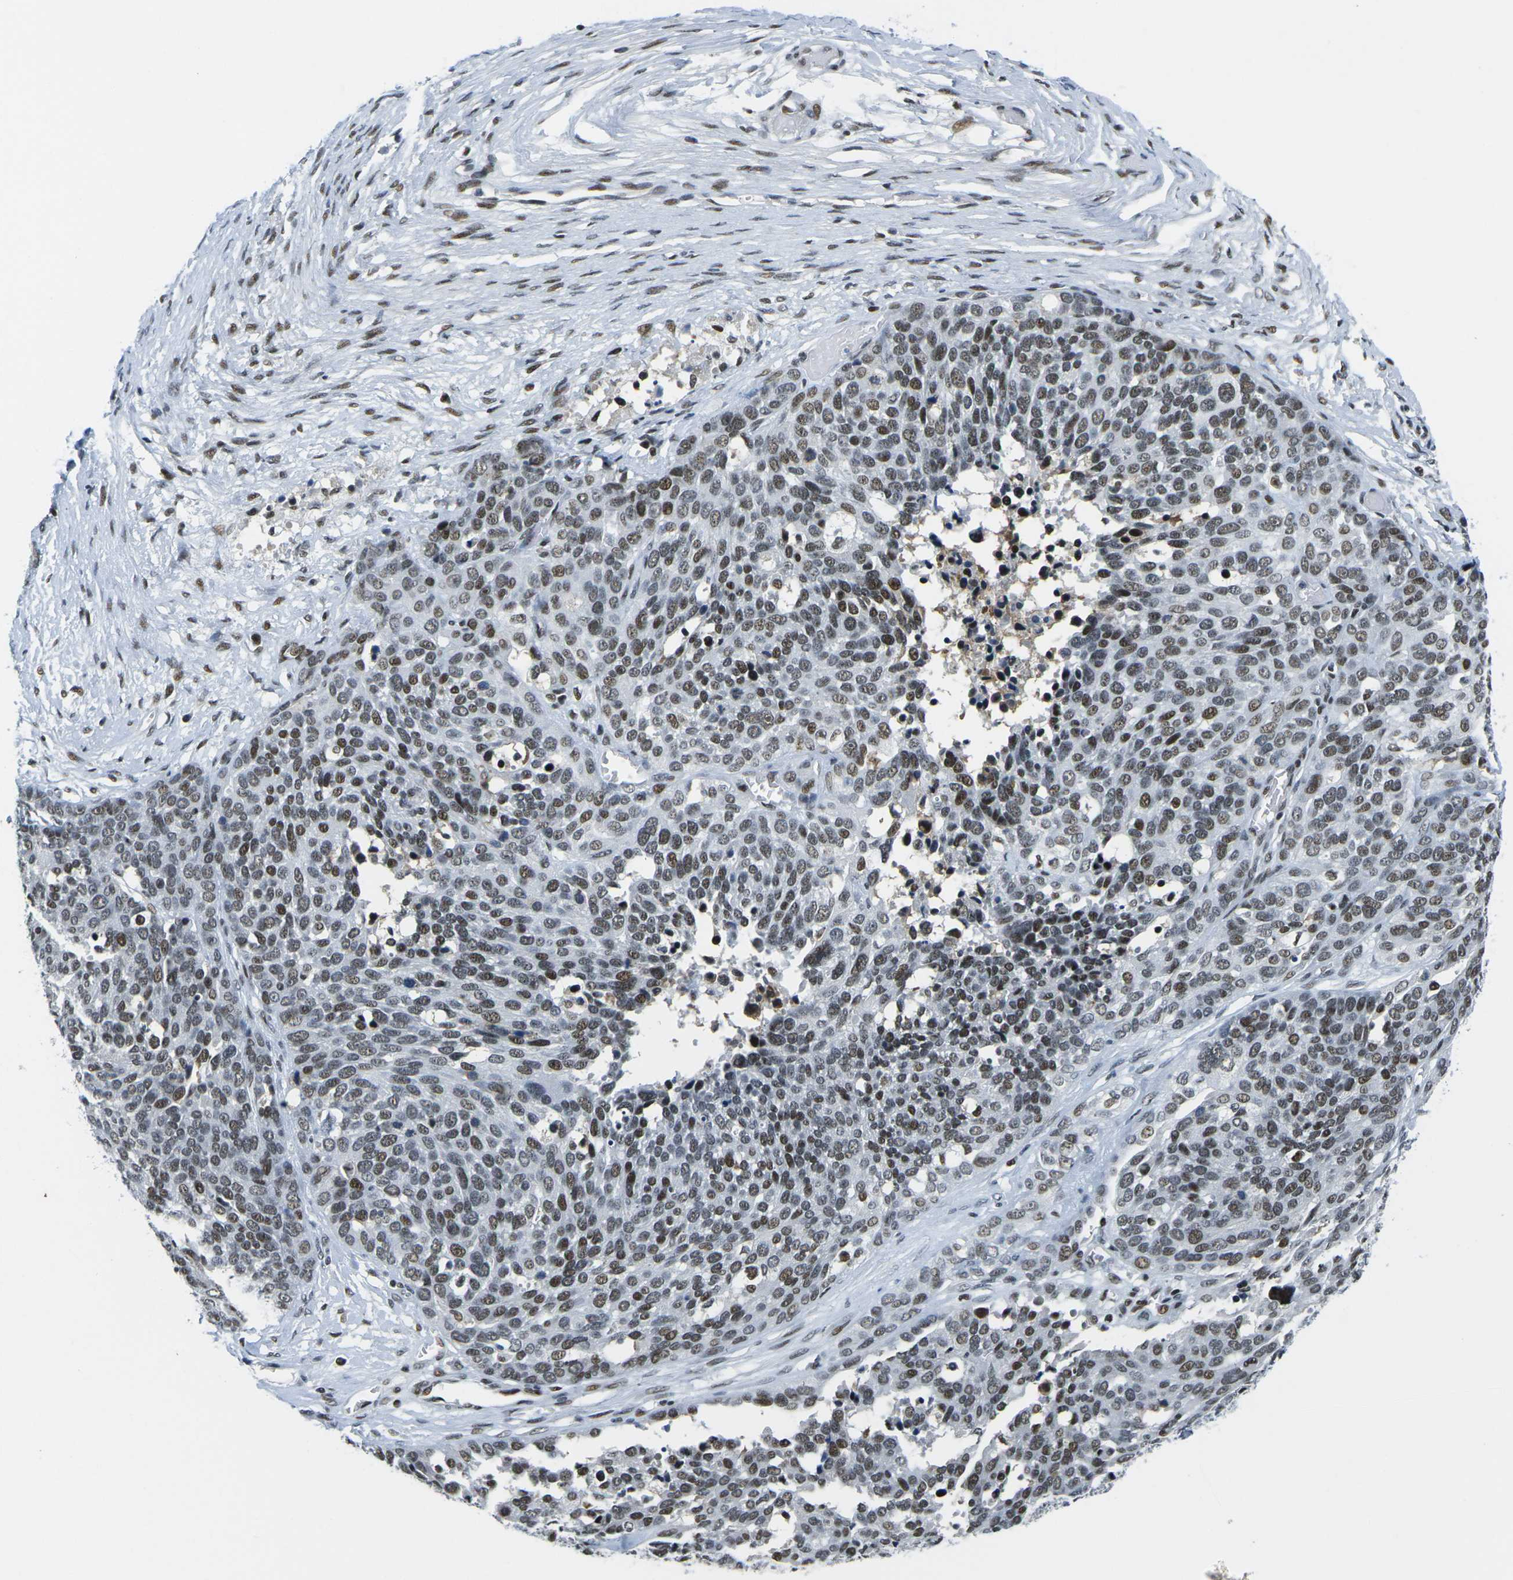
{"staining": {"intensity": "moderate", "quantity": ">75%", "location": "nuclear"}, "tissue": "ovarian cancer", "cell_type": "Tumor cells", "image_type": "cancer", "snomed": [{"axis": "morphology", "description": "Cystadenocarcinoma, serous, NOS"}, {"axis": "topography", "description": "Ovary"}], "caption": "Ovarian cancer (serous cystadenocarcinoma) tissue shows moderate nuclear positivity in about >75% of tumor cells, visualized by immunohistochemistry. (DAB IHC with brightfield microscopy, high magnification).", "gene": "PRPF8", "patient": {"sex": "female", "age": 44}}